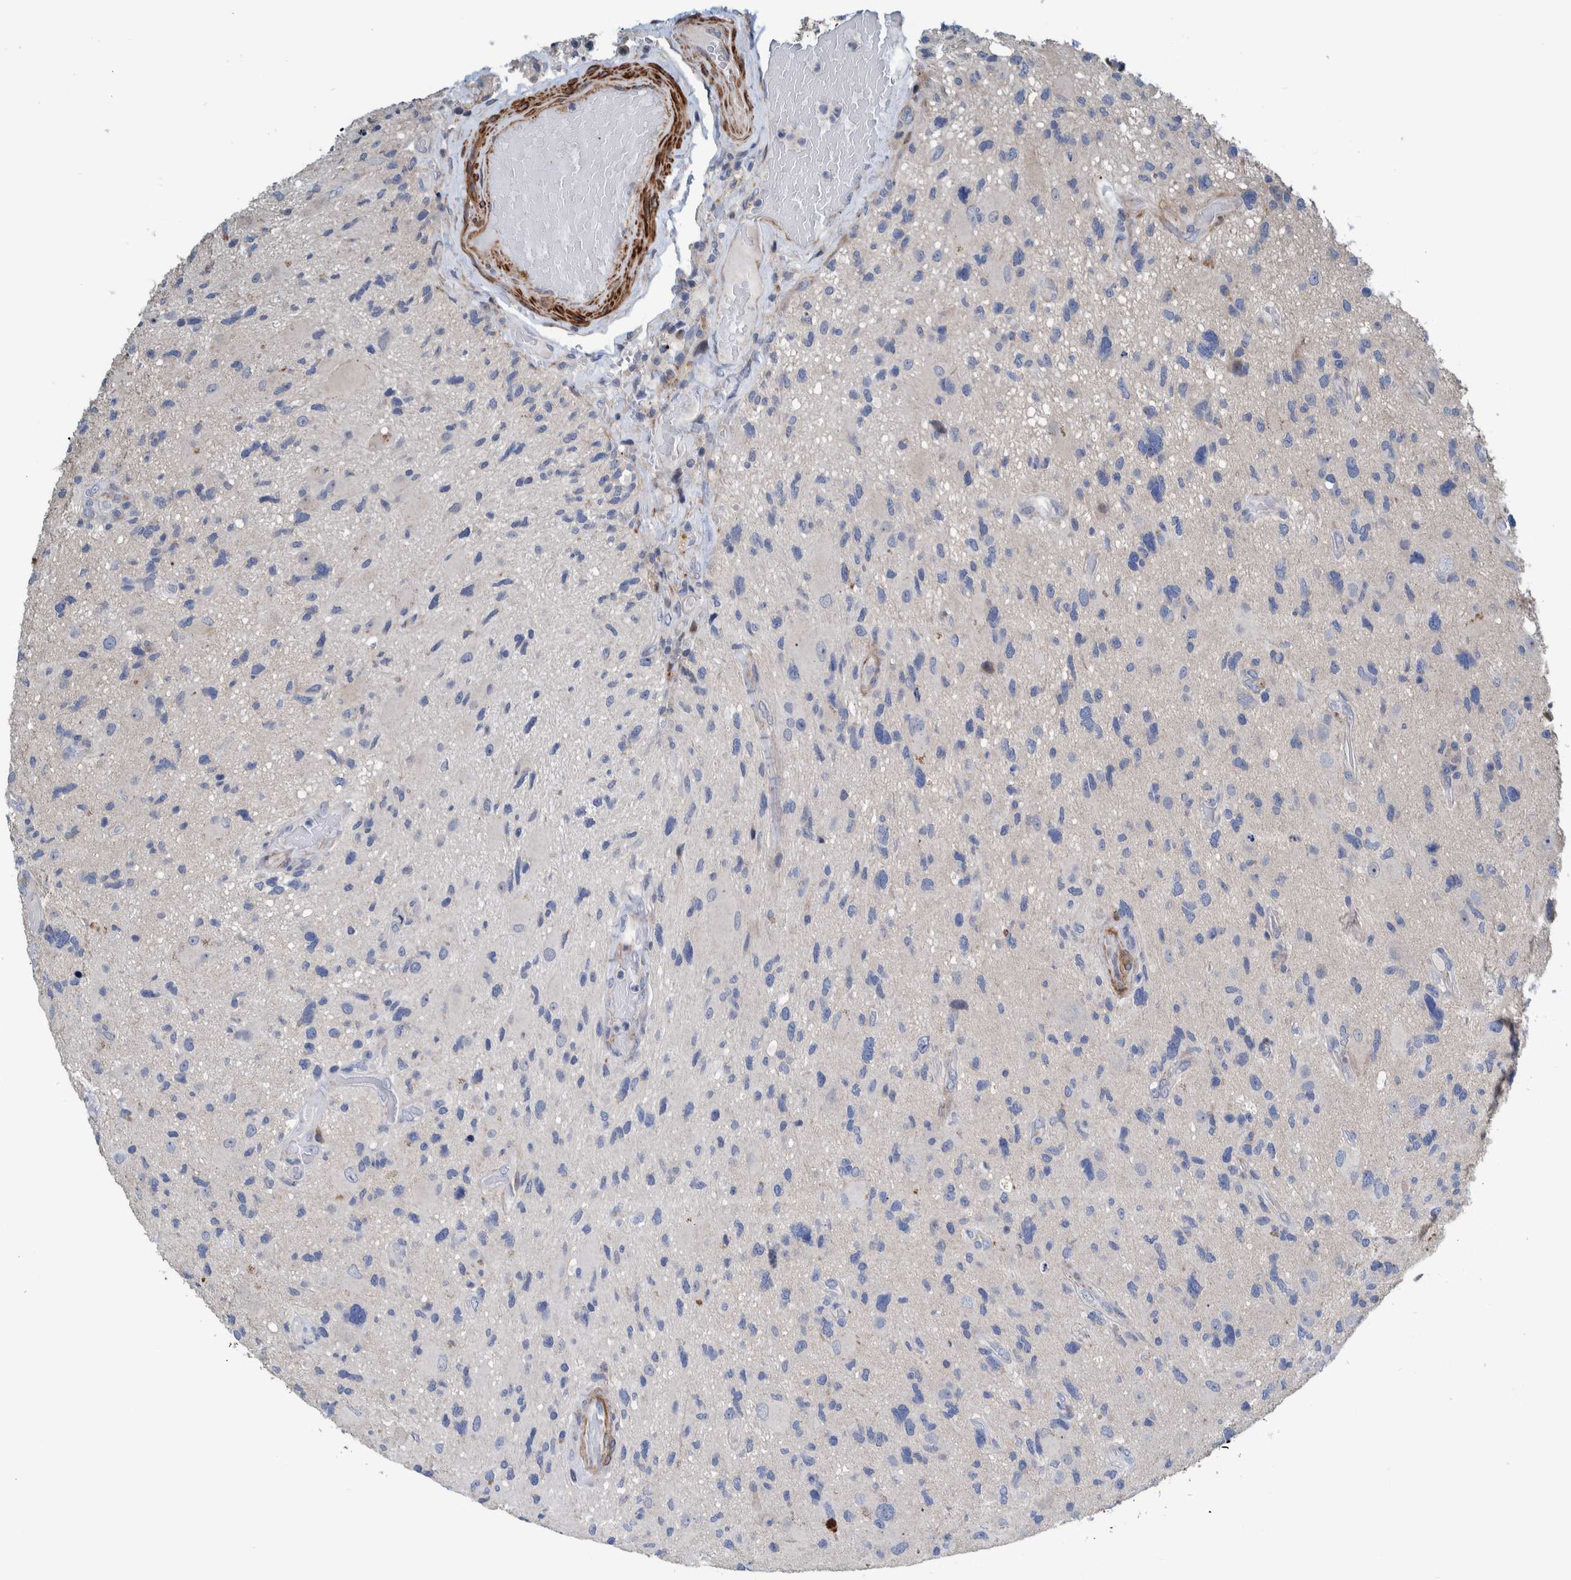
{"staining": {"intensity": "negative", "quantity": "none", "location": "none"}, "tissue": "glioma", "cell_type": "Tumor cells", "image_type": "cancer", "snomed": [{"axis": "morphology", "description": "Glioma, malignant, High grade"}, {"axis": "topography", "description": "Brain"}], "caption": "The IHC histopathology image has no significant expression in tumor cells of malignant high-grade glioma tissue.", "gene": "MKS1", "patient": {"sex": "male", "age": 33}}